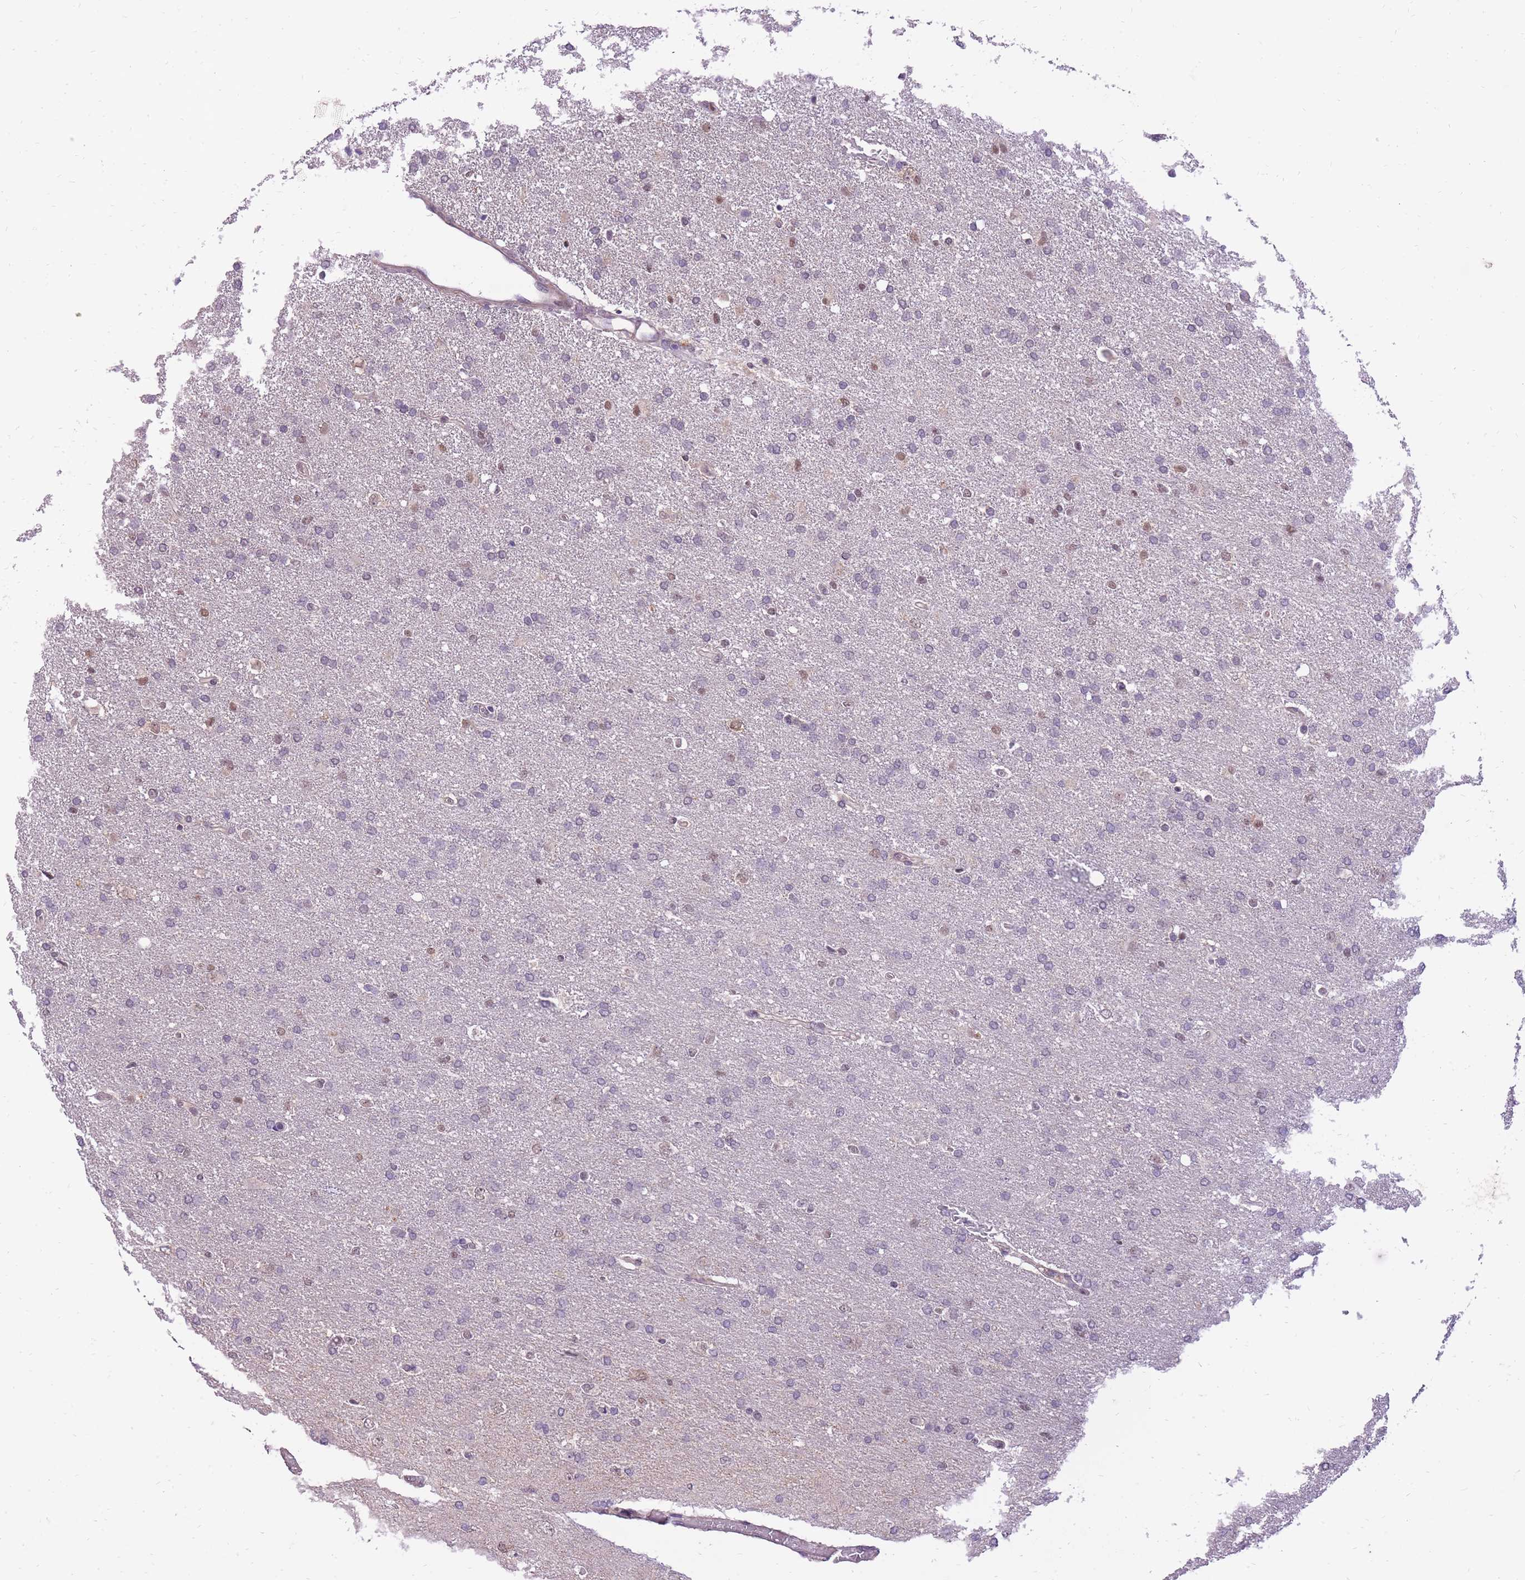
{"staining": {"intensity": "negative", "quantity": "none", "location": "none"}, "tissue": "glioma", "cell_type": "Tumor cells", "image_type": "cancer", "snomed": [{"axis": "morphology", "description": "Glioma, malignant, High grade"}, {"axis": "topography", "description": "Brain"}], "caption": "Tumor cells are negative for brown protein staining in glioma. (Immunohistochemistry (ihc), brightfield microscopy, high magnification).", "gene": "TIGD1", "patient": {"sex": "male", "age": 72}}